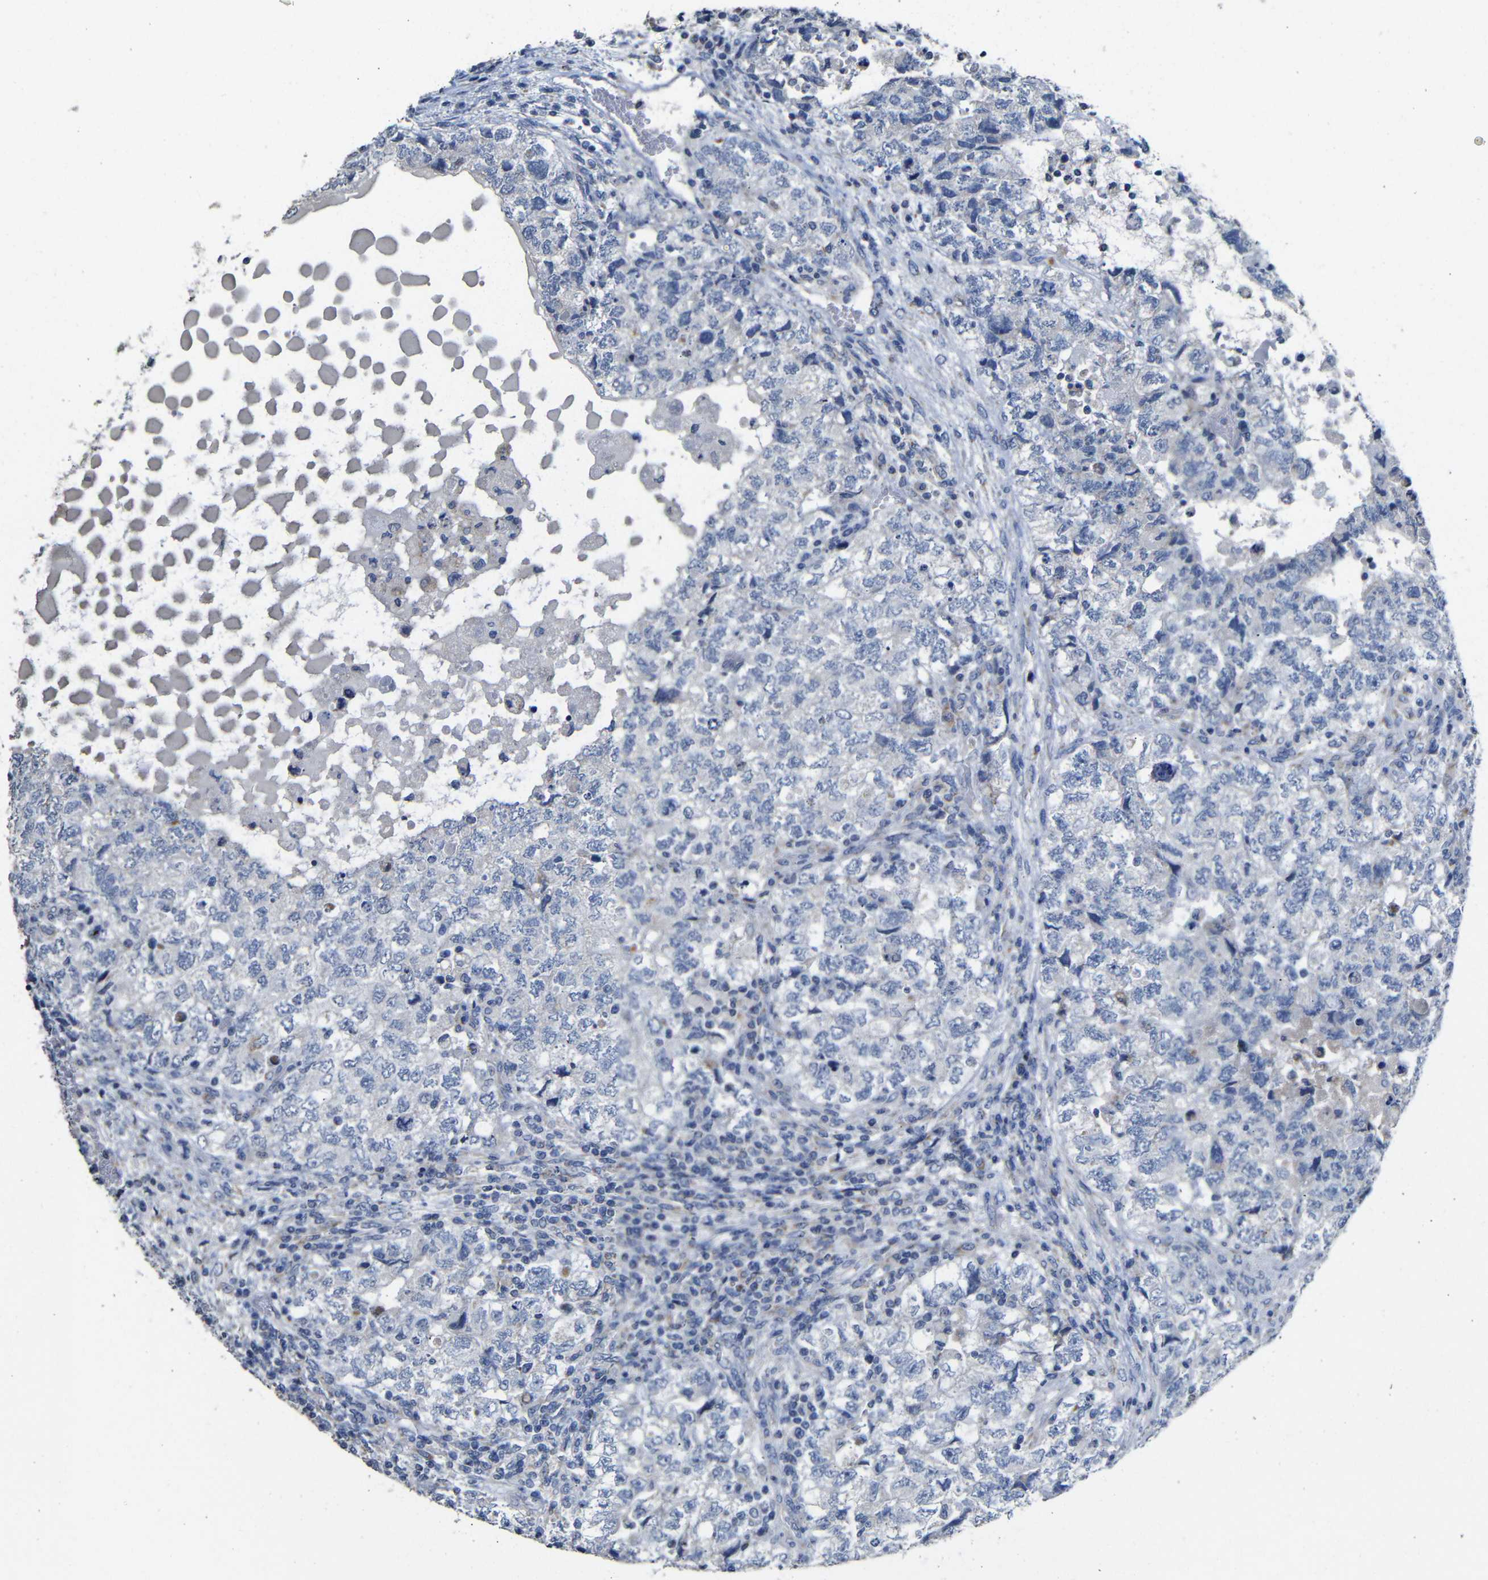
{"staining": {"intensity": "negative", "quantity": "none", "location": "none"}, "tissue": "testis cancer", "cell_type": "Tumor cells", "image_type": "cancer", "snomed": [{"axis": "morphology", "description": "Carcinoma, Embryonal, NOS"}, {"axis": "topography", "description": "Testis"}], "caption": "A micrograph of human testis cancer (embryonal carcinoma) is negative for staining in tumor cells.", "gene": "MAOA", "patient": {"sex": "male", "age": 36}}